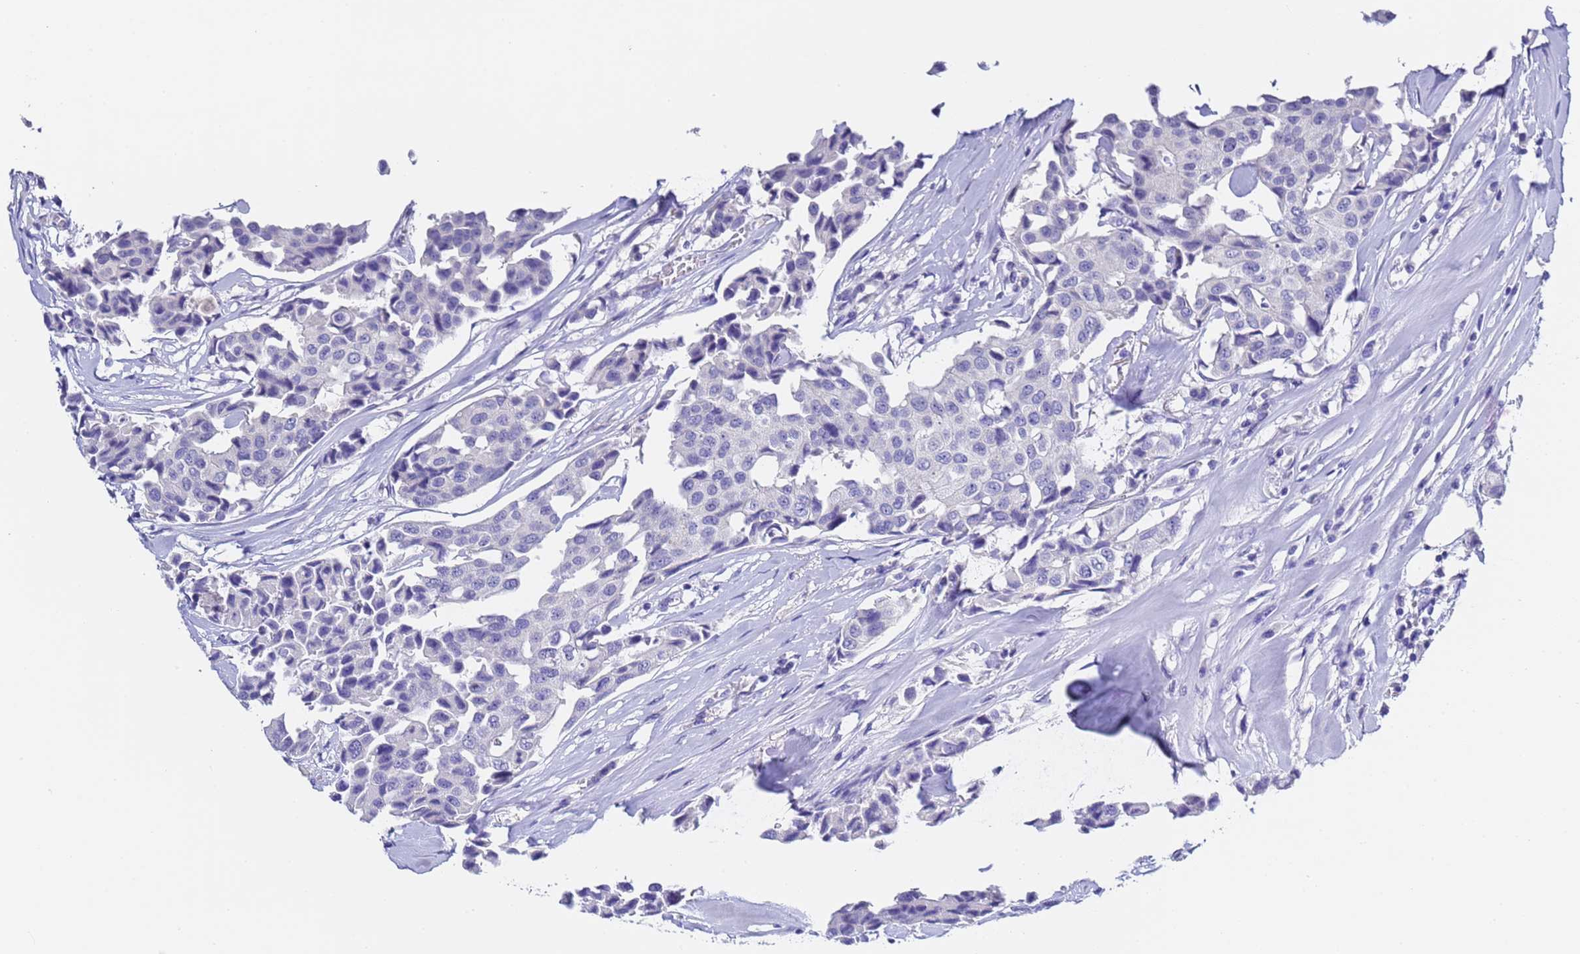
{"staining": {"intensity": "negative", "quantity": "none", "location": "none"}, "tissue": "breast cancer", "cell_type": "Tumor cells", "image_type": "cancer", "snomed": [{"axis": "morphology", "description": "Duct carcinoma"}, {"axis": "topography", "description": "Breast"}], "caption": "Protein analysis of intraductal carcinoma (breast) reveals no significant positivity in tumor cells.", "gene": "GABRA1", "patient": {"sex": "female", "age": 80}}